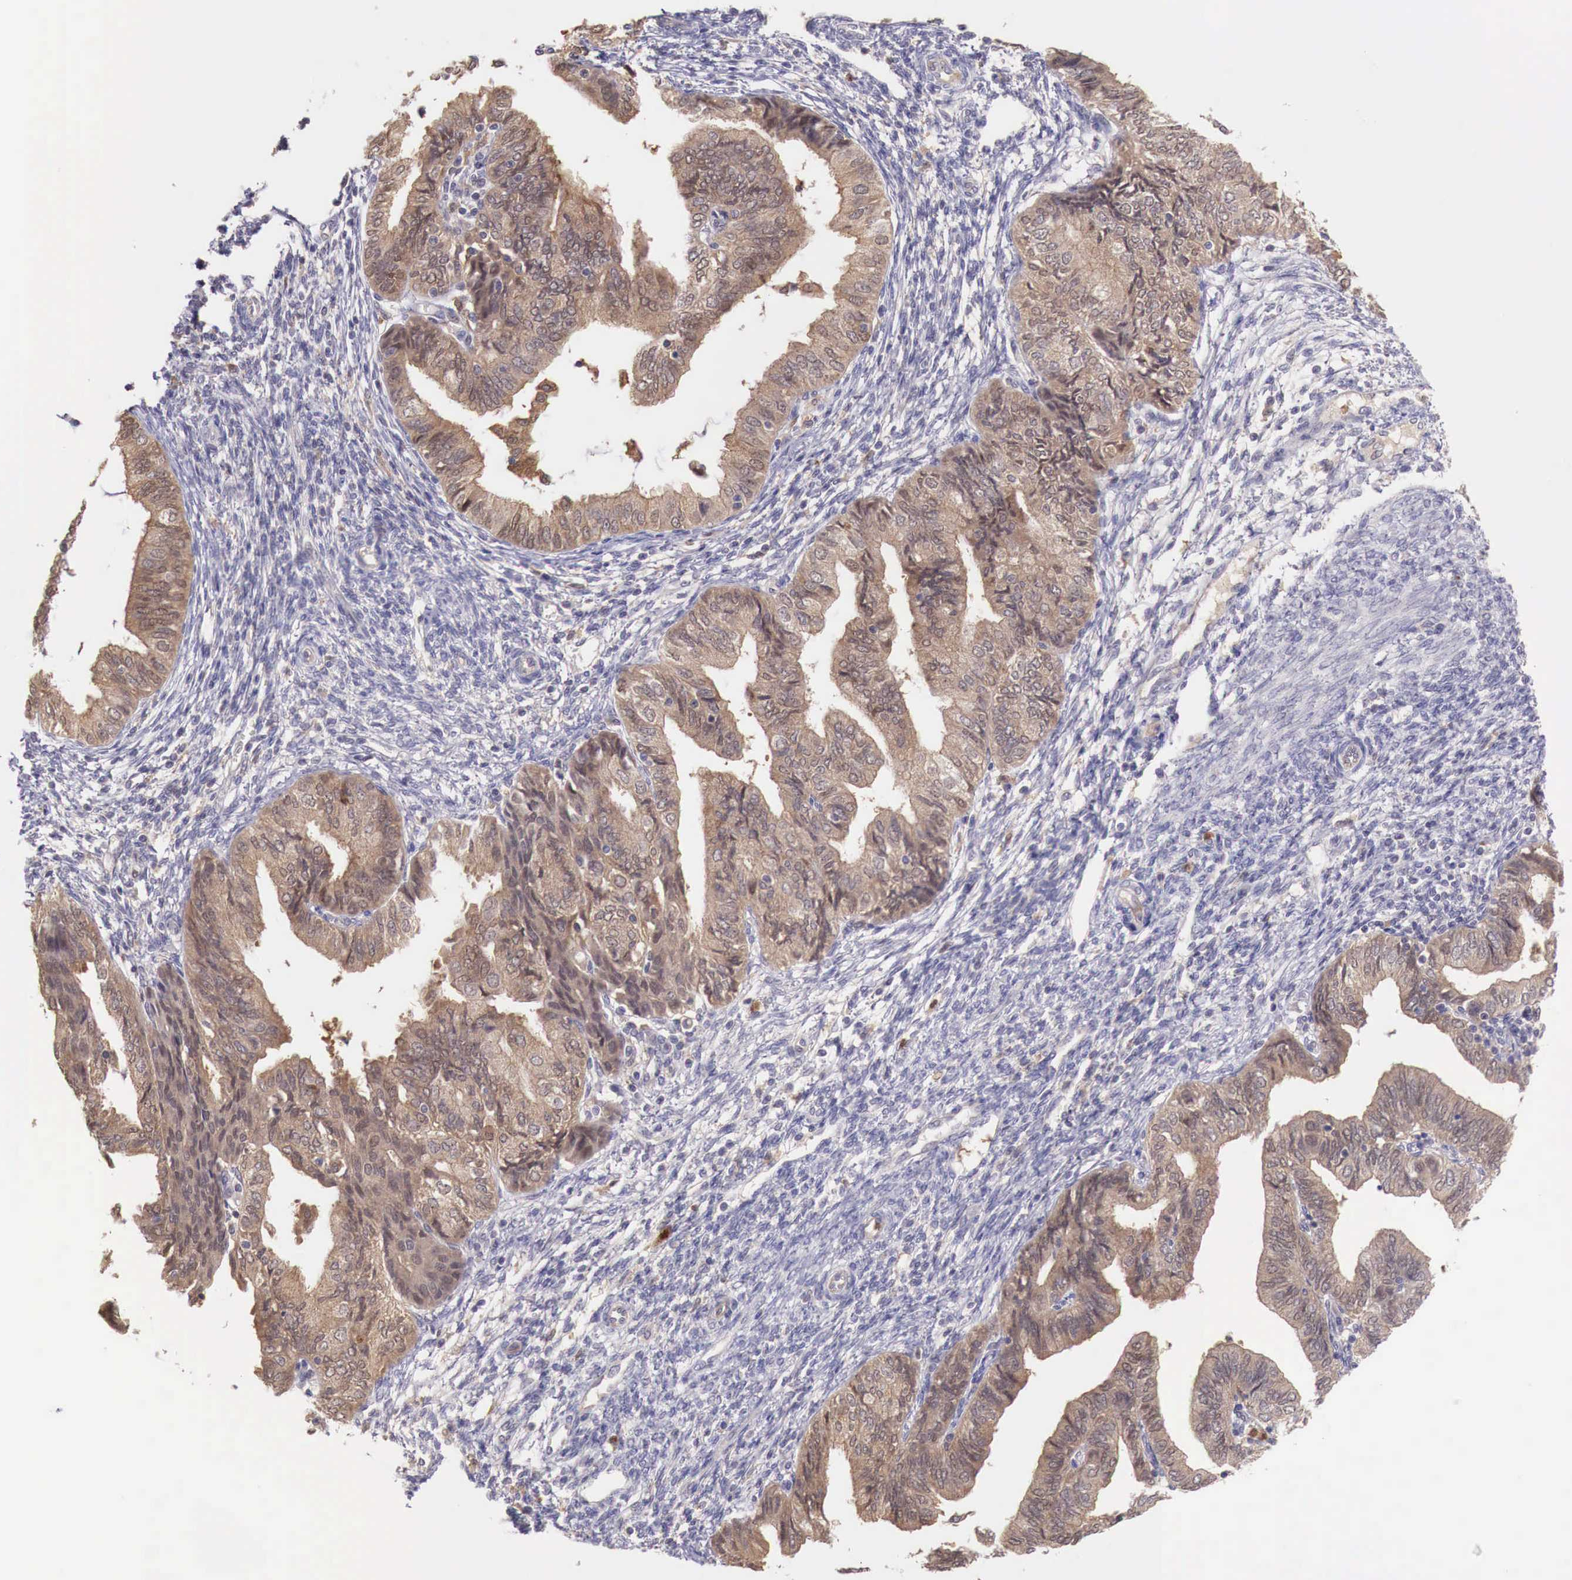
{"staining": {"intensity": "weak", "quantity": ">75%", "location": "cytoplasmic/membranous"}, "tissue": "endometrial cancer", "cell_type": "Tumor cells", "image_type": "cancer", "snomed": [{"axis": "morphology", "description": "Adenocarcinoma, NOS"}, {"axis": "topography", "description": "Endometrium"}], "caption": "Brown immunohistochemical staining in endometrial cancer exhibits weak cytoplasmic/membranous positivity in about >75% of tumor cells. (DAB IHC, brown staining for protein, blue staining for nuclei).", "gene": "GAB2", "patient": {"sex": "female", "age": 51}}